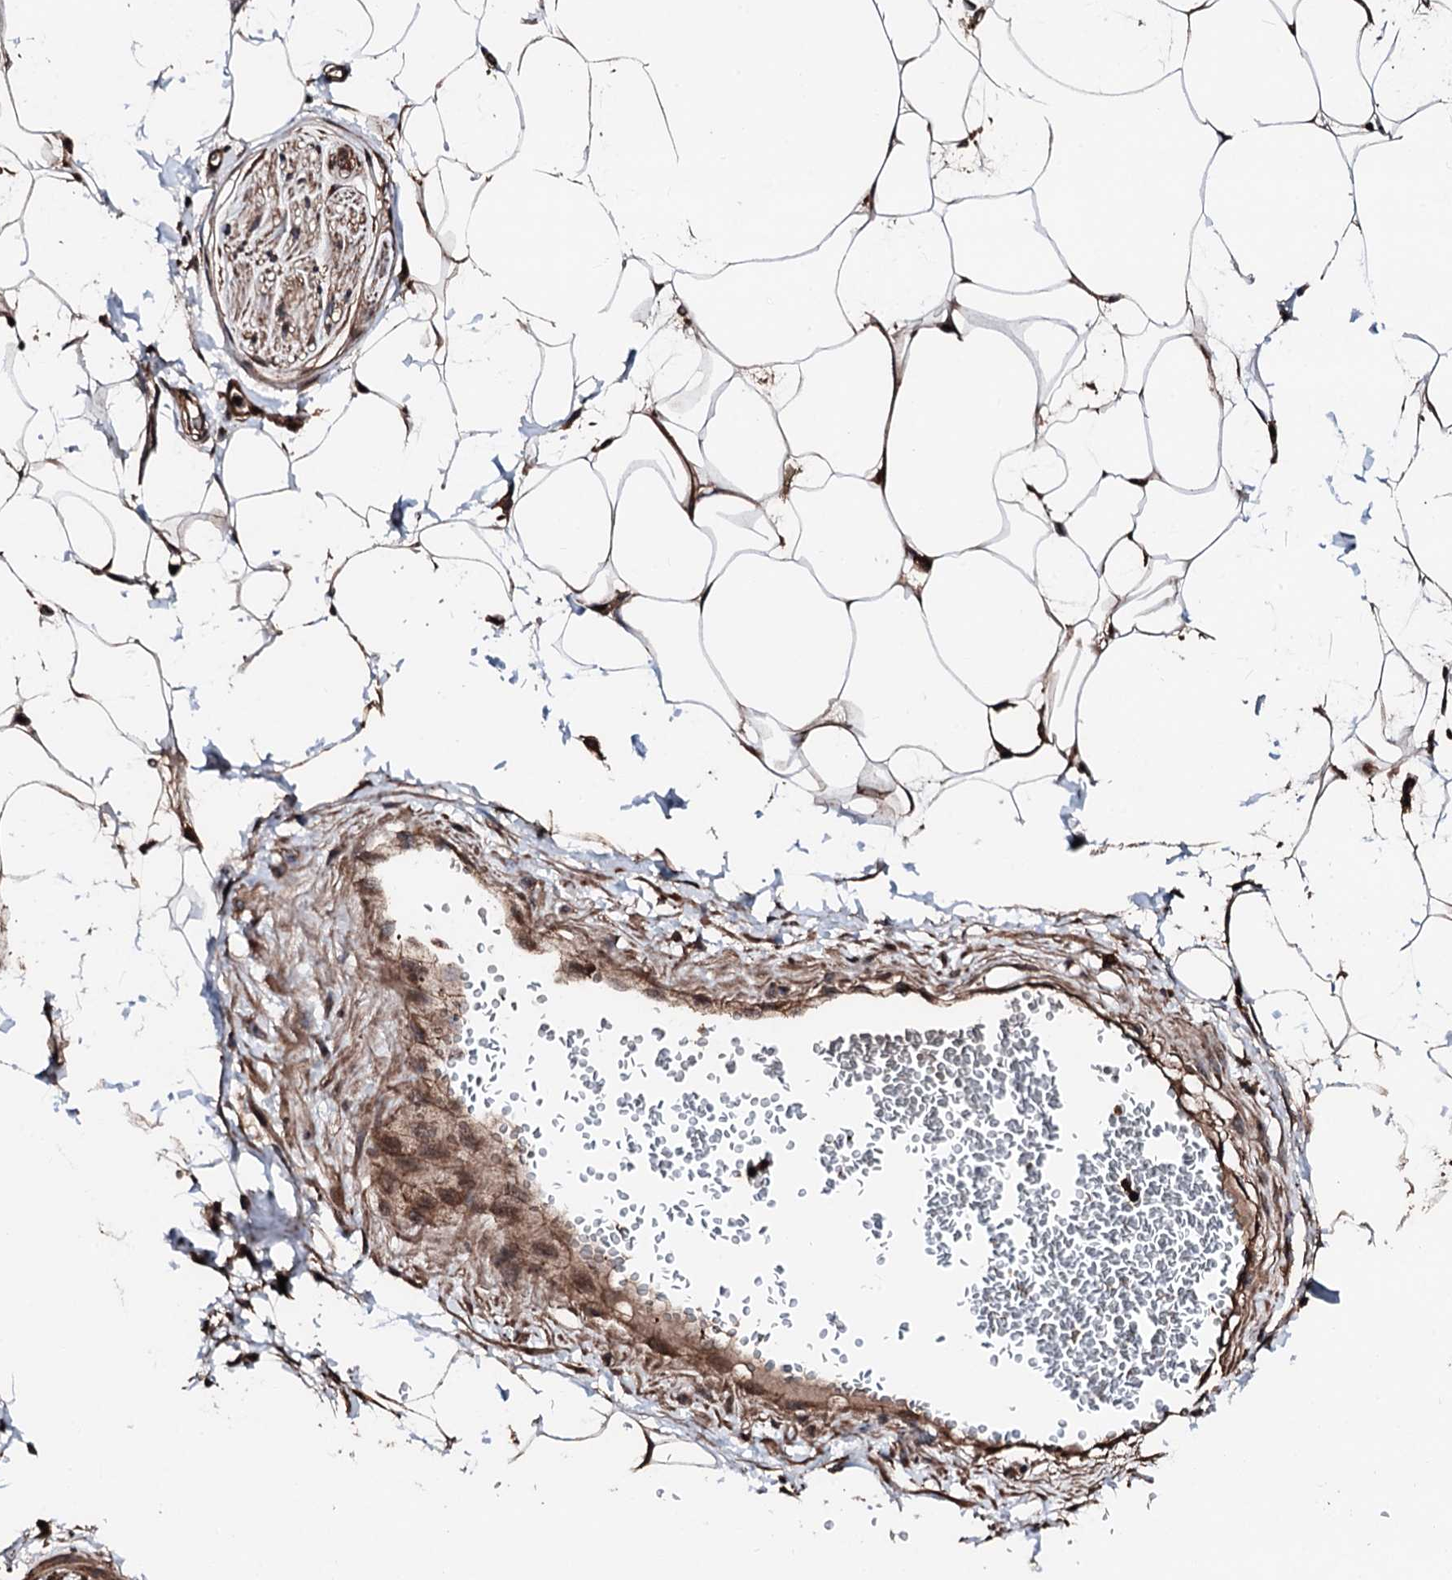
{"staining": {"intensity": "moderate", "quantity": ">75%", "location": "cytoplasmic/membranous,nuclear"}, "tissue": "adipose tissue", "cell_type": "Adipocytes", "image_type": "normal", "snomed": [{"axis": "morphology", "description": "Normal tissue, NOS"}, {"axis": "morphology", "description": "Adenocarcinoma, NOS"}, {"axis": "topography", "description": "Rectum"}, {"axis": "topography", "description": "Vagina"}, {"axis": "topography", "description": "Peripheral nerve tissue"}], "caption": "Protein staining by IHC reveals moderate cytoplasmic/membranous,nuclear positivity in approximately >75% of adipocytes in normal adipose tissue. Nuclei are stained in blue.", "gene": "KIF18A", "patient": {"sex": "female", "age": 71}}